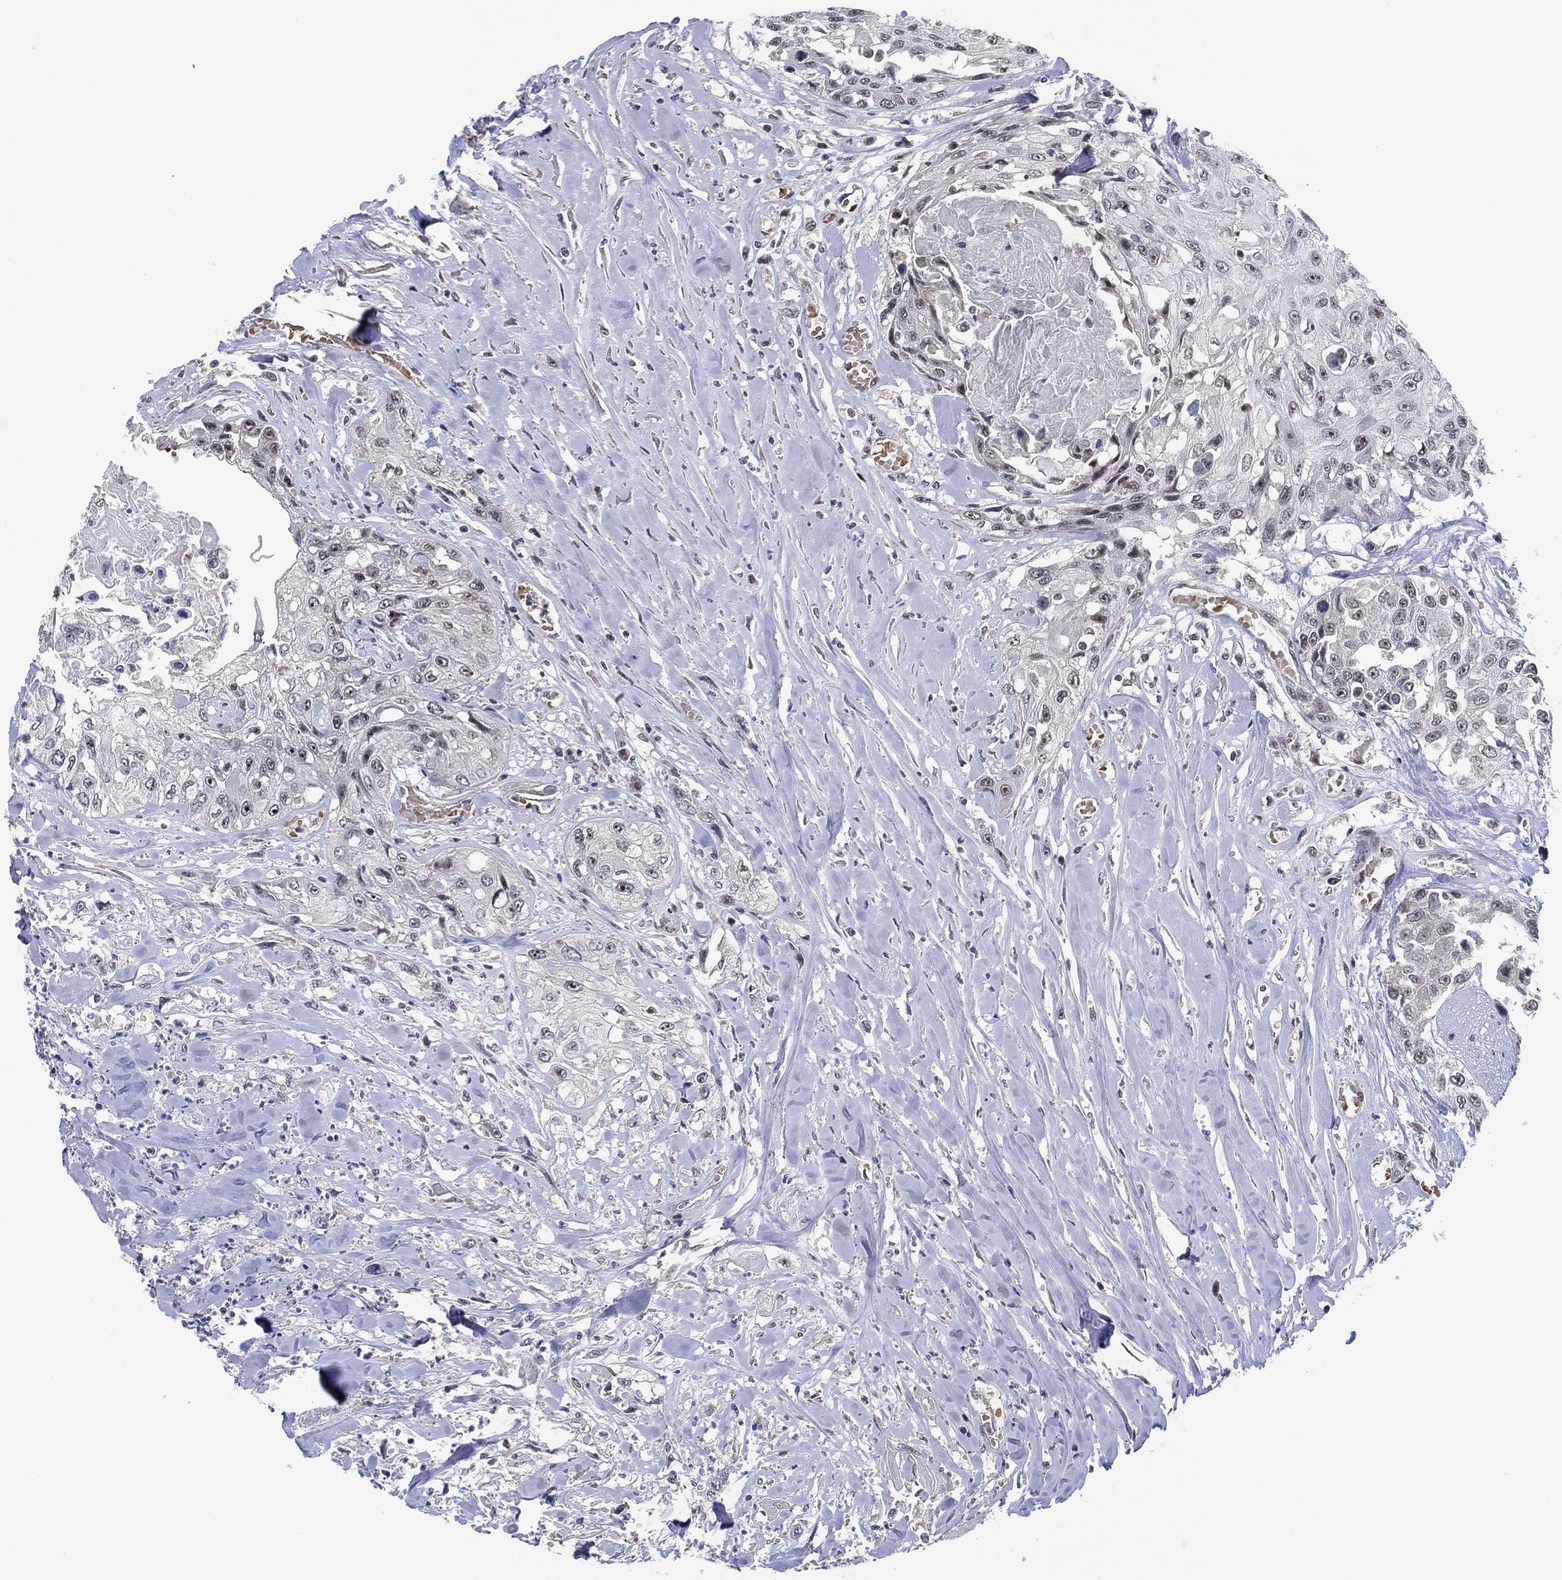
{"staining": {"intensity": "negative", "quantity": "none", "location": "none"}, "tissue": "head and neck cancer", "cell_type": "Tumor cells", "image_type": "cancer", "snomed": [{"axis": "morphology", "description": "Normal tissue, NOS"}, {"axis": "morphology", "description": "Squamous cell carcinoma, NOS"}, {"axis": "topography", "description": "Oral tissue"}, {"axis": "topography", "description": "Peripheral nerve tissue"}, {"axis": "topography", "description": "Head-Neck"}], "caption": "An image of head and neck squamous cell carcinoma stained for a protein demonstrates no brown staining in tumor cells.", "gene": "DGCR8", "patient": {"sex": "female", "age": 59}}